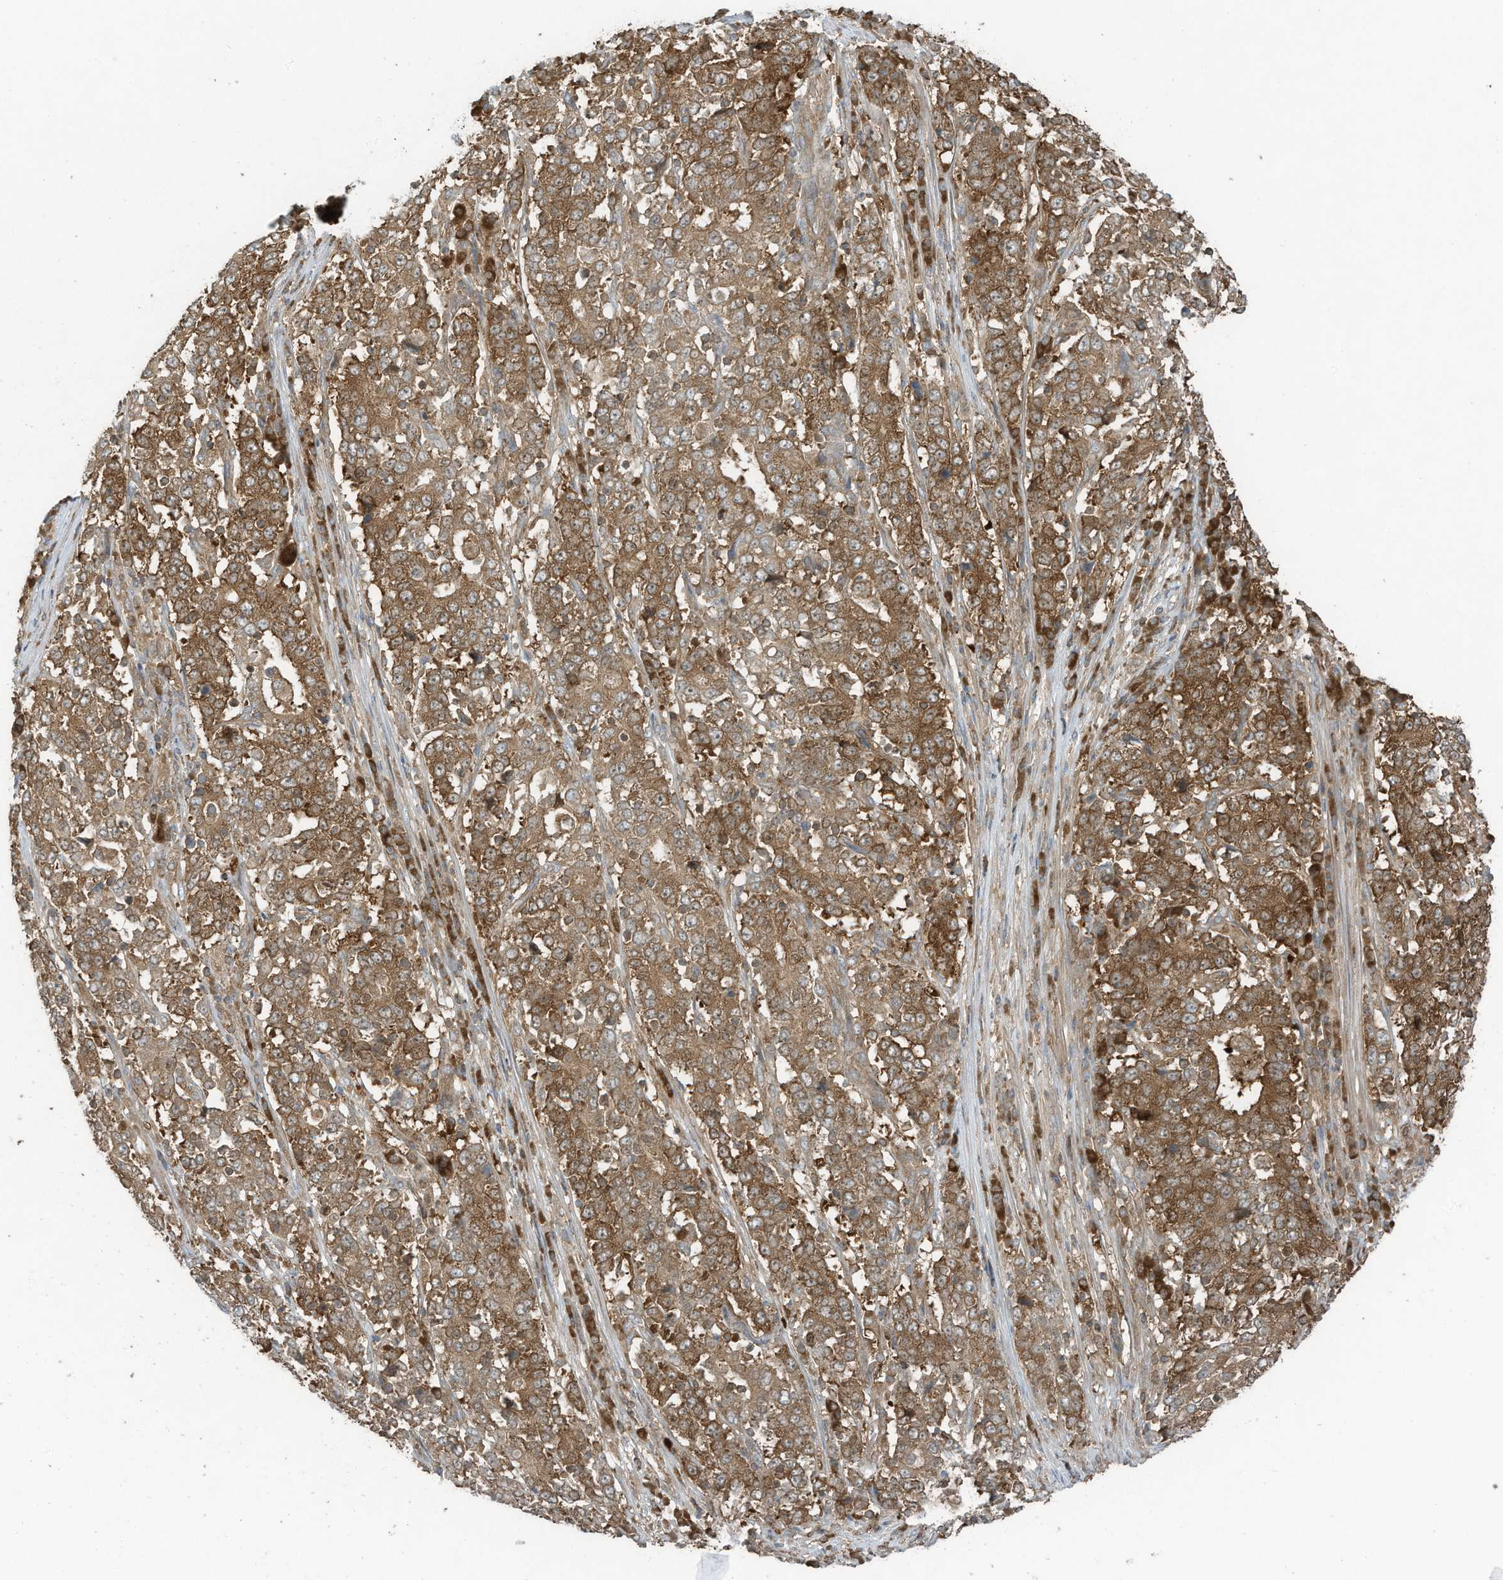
{"staining": {"intensity": "moderate", "quantity": ">75%", "location": "cytoplasmic/membranous"}, "tissue": "stomach cancer", "cell_type": "Tumor cells", "image_type": "cancer", "snomed": [{"axis": "morphology", "description": "Adenocarcinoma, NOS"}, {"axis": "topography", "description": "Stomach"}], "caption": "Tumor cells show medium levels of moderate cytoplasmic/membranous expression in approximately >75% of cells in human adenocarcinoma (stomach).", "gene": "OLA1", "patient": {"sex": "male", "age": 59}}